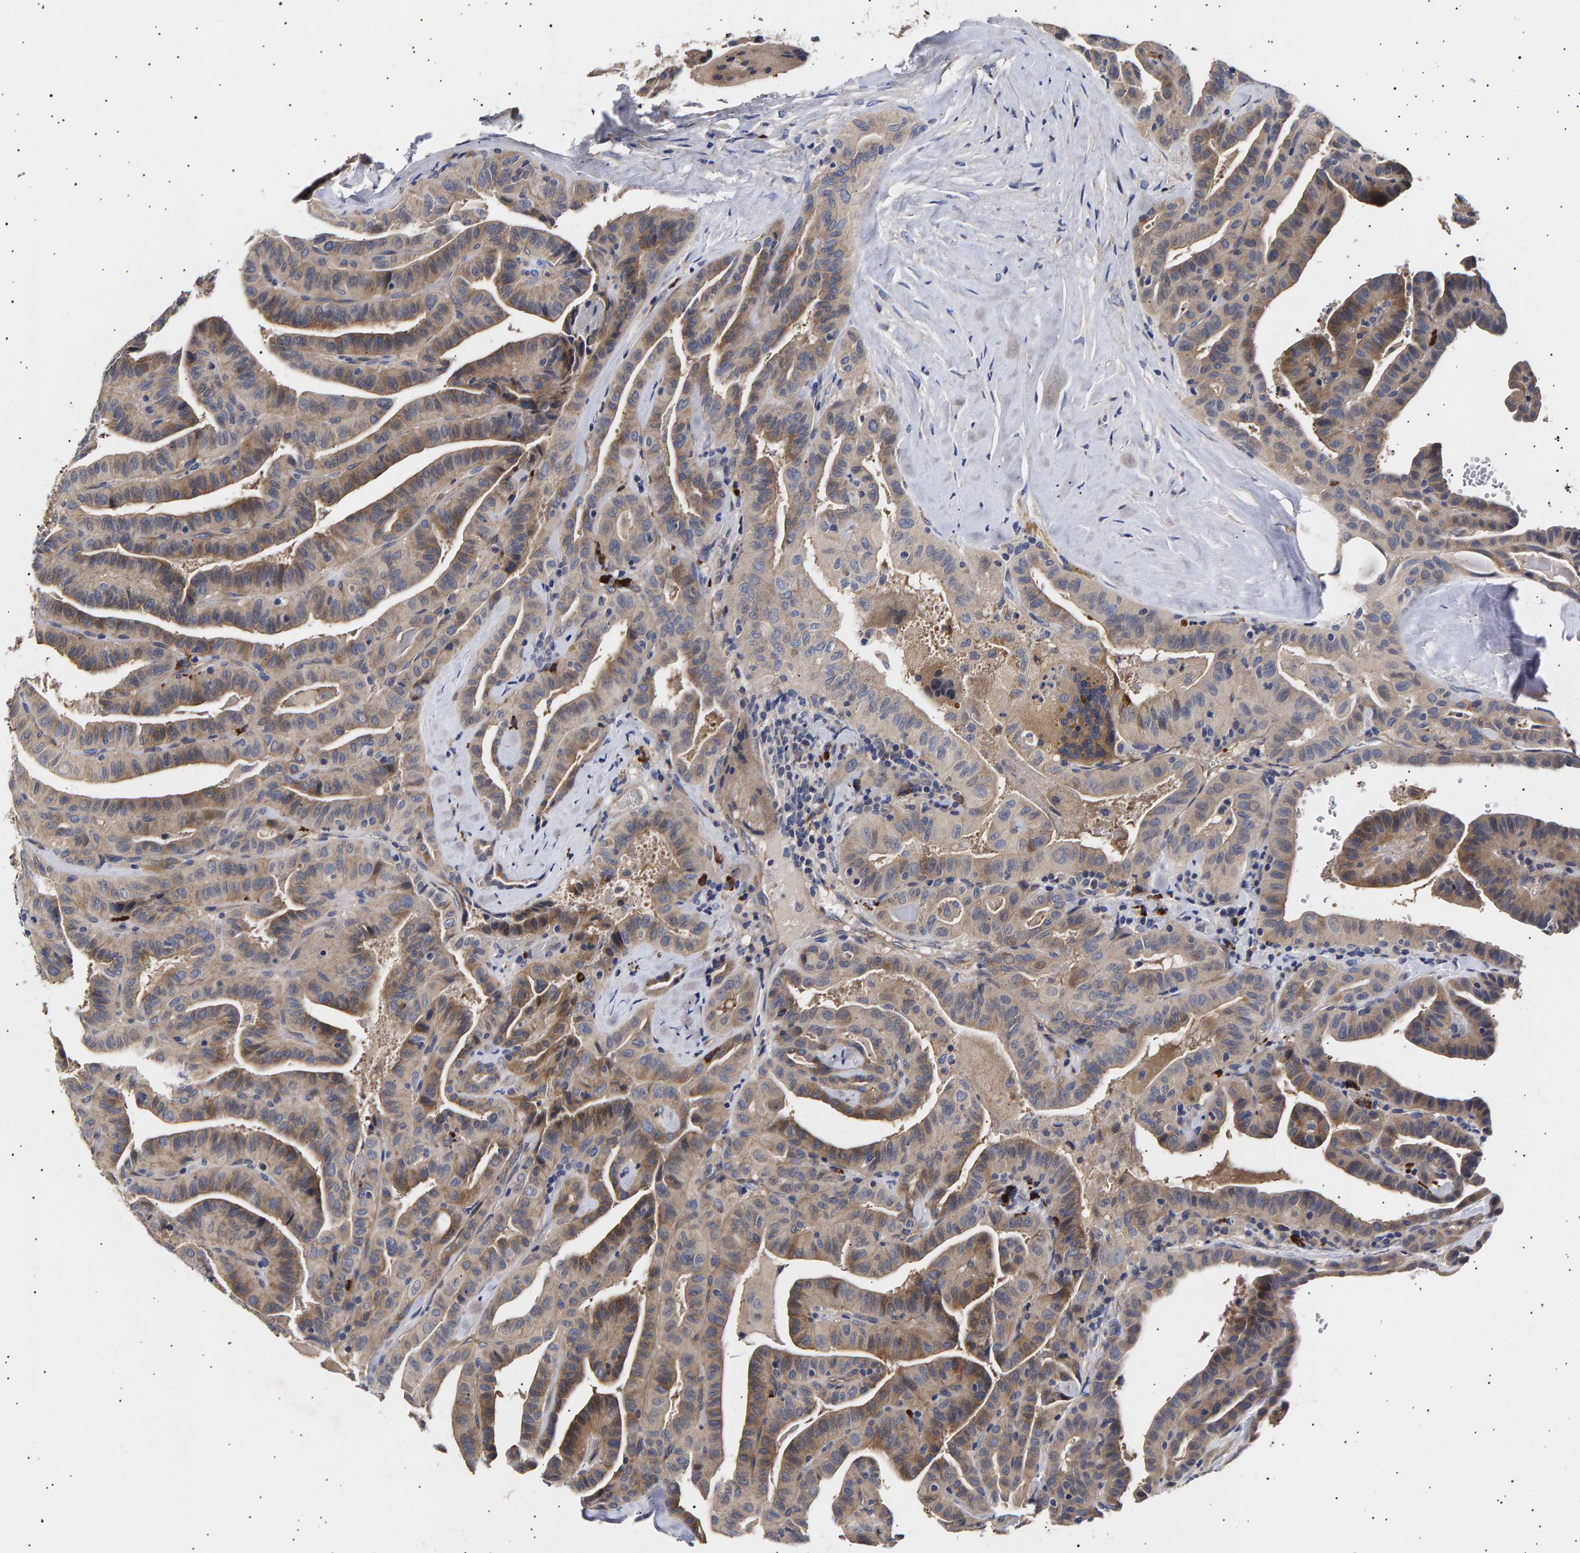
{"staining": {"intensity": "weak", "quantity": ">75%", "location": "cytoplasmic/membranous"}, "tissue": "thyroid cancer", "cell_type": "Tumor cells", "image_type": "cancer", "snomed": [{"axis": "morphology", "description": "Papillary adenocarcinoma, NOS"}, {"axis": "topography", "description": "Thyroid gland"}], "caption": "Thyroid cancer stained for a protein (brown) displays weak cytoplasmic/membranous positive positivity in about >75% of tumor cells.", "gene": "ANKRD40", "patient": {"sex": "male", "age": 77}}